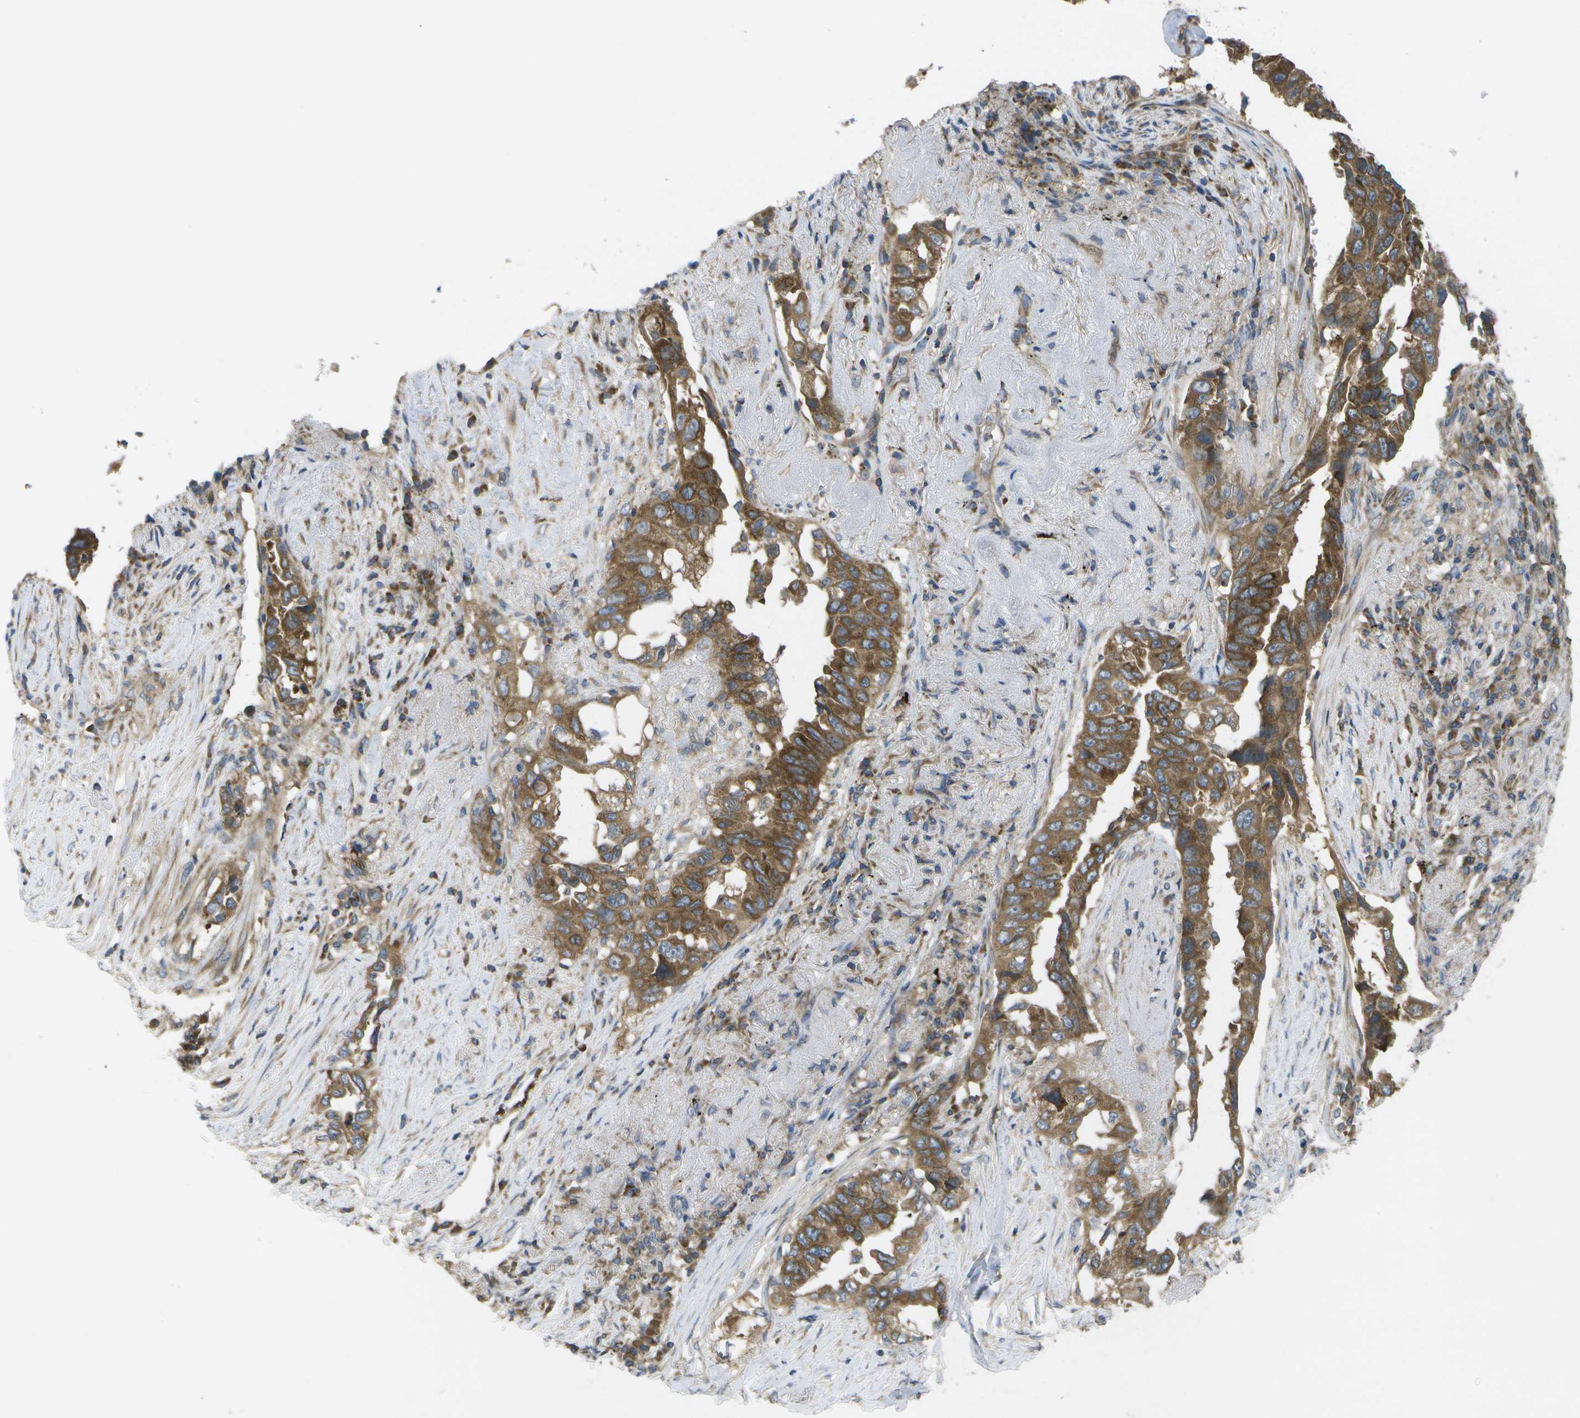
{"staining": {"intensity": "strong", "quantity": ">75%", "location": "cytoplasmic/membranous"}, "tissue": "lung cancer", "cell_type": "Tumor cells", "image_type": "cancer", "snomed": [{"axis": "morphology", "description": "Adenocarcinoma, NOS"}, {"axis": "topography", "description": "Lung"}], "caption": "Immunohistochemistry (IHC) (DAB) staining of lung adenocarcinoma shows strong cytoplasmic/membranous protein positivity in approximately >75% of tumor cells.", "gene": "DPM3", "patient": {"sex": "female", "age": 51}}